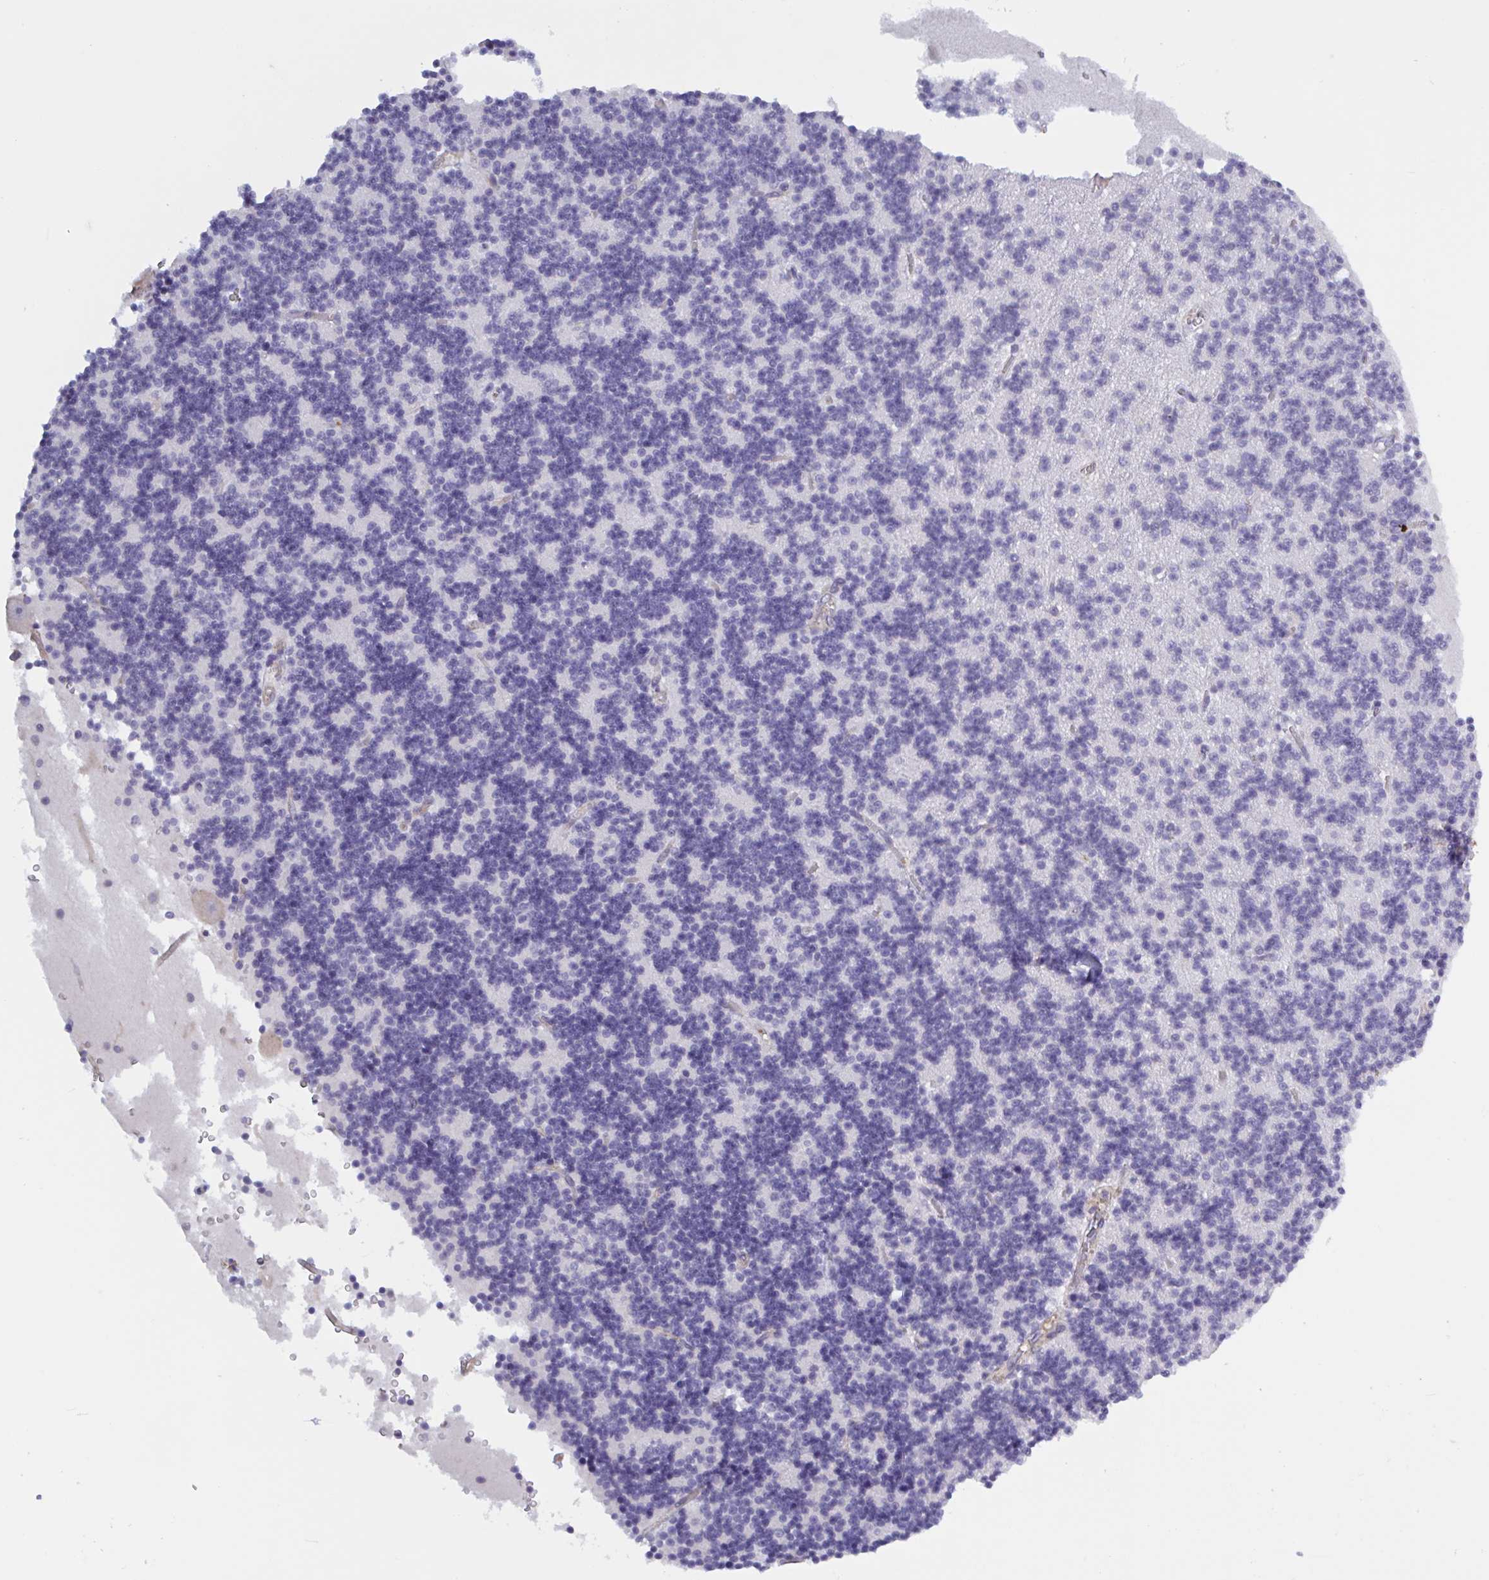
{"staining": {"intensity": "negative", "quantity": "none", "location": "none"}, "tissue": "cerebellum", "cell_type": "Cells in granular layer", "image_type": "normal", "snomed": [{"axis": "morphology", "description": "Normal tissue, NOS"}, {"axis": "topography", "description": "Cerebellum"}], "caption": "DAB immunohistochemical staining of benign cerebellum reveals no significant expression in cells in granular layer. (DAB (3,3'-diaminobenzidine) immunohistochemistry visualized using brightfield microscopy, high magnification).", "gene": "SHISA7", "patient": {"sex": "male", "age": 54}}